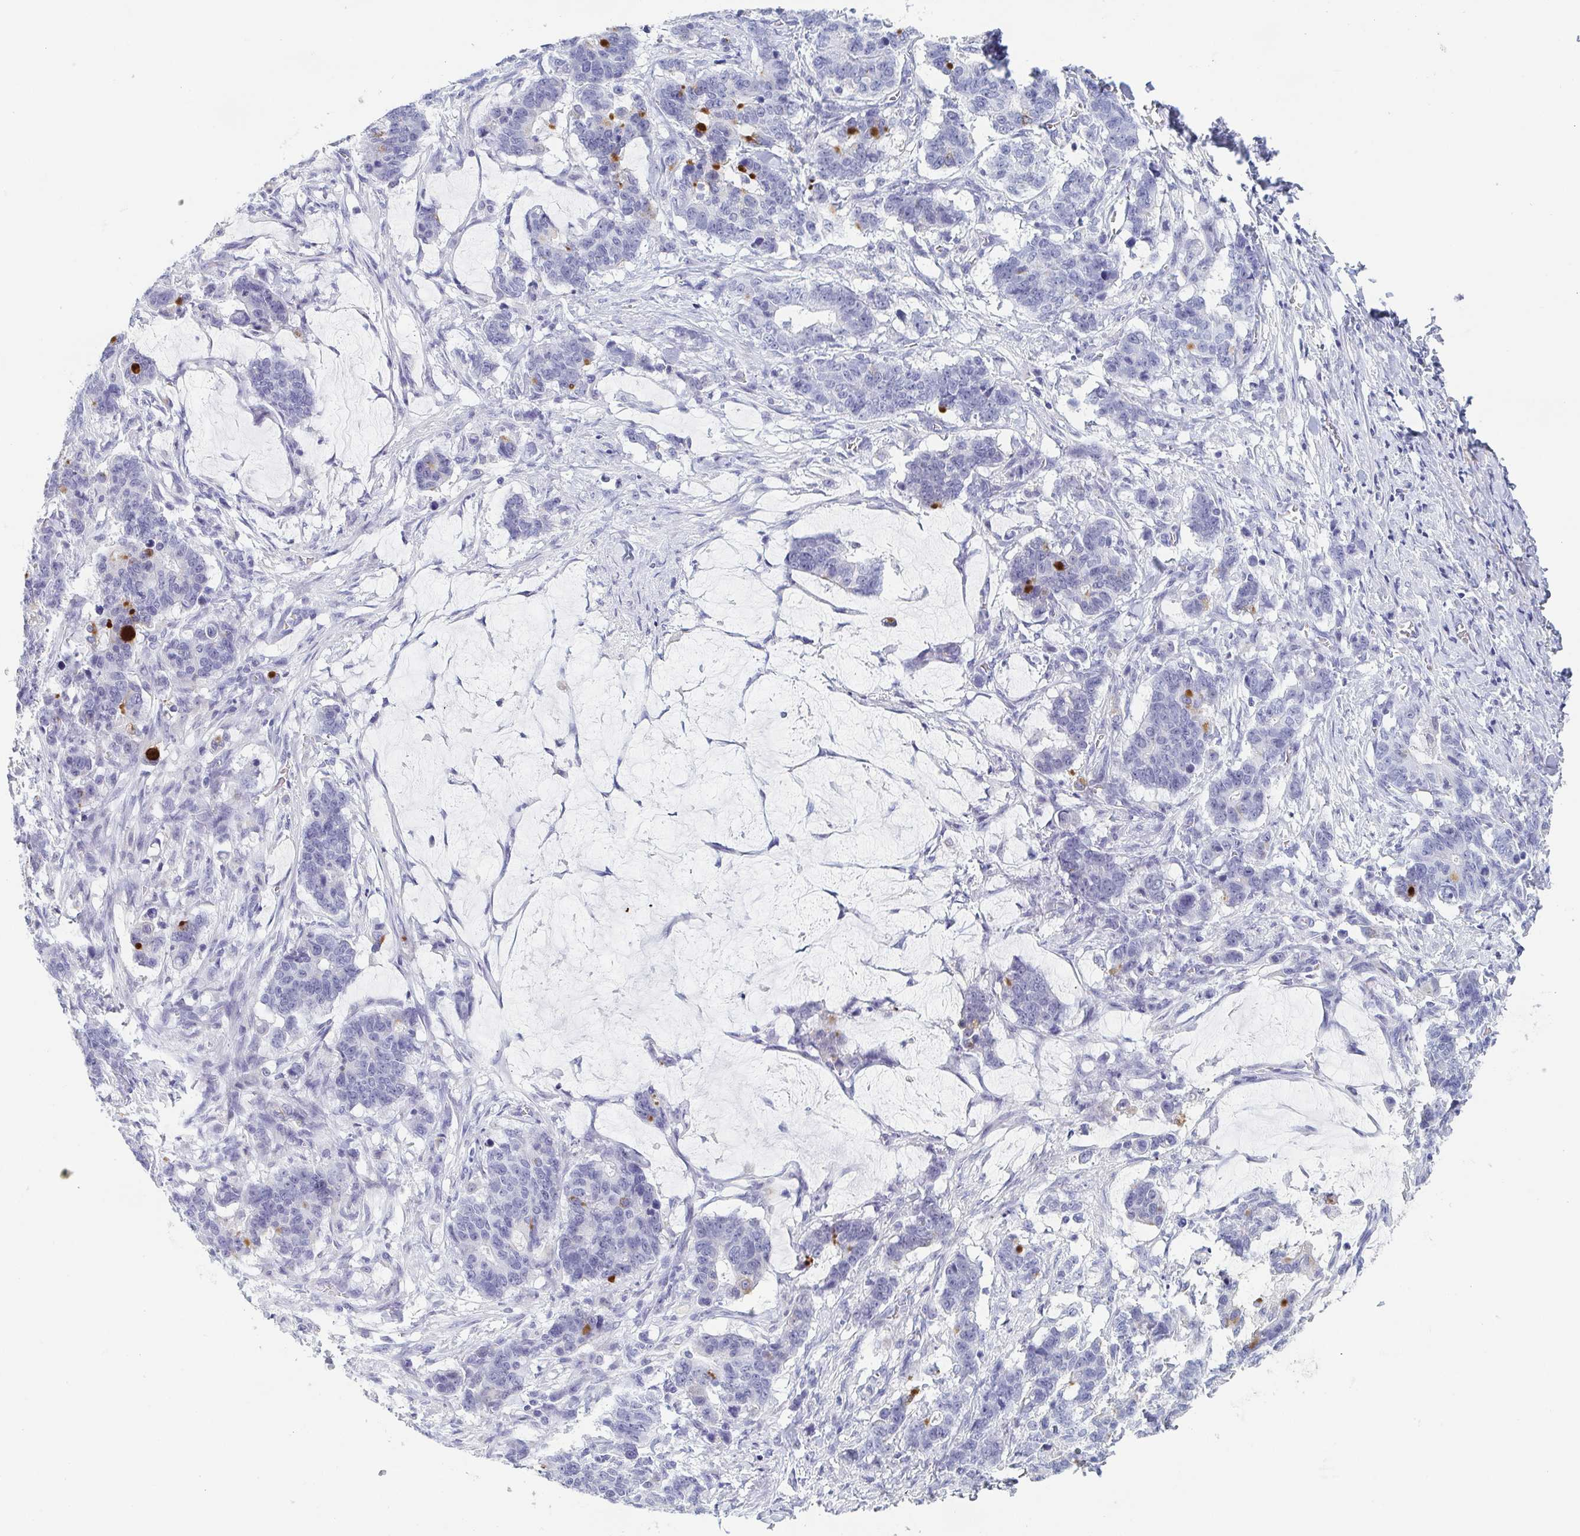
{"staining": {"intensity": "moderate", "quantity": "<25%", "location": "cytoplasmic/membranous"}, "tissue": "stomach cancer", "cell_type": "Tumor cells", "image_type": "cancer", "snomed": [{"axis": "morphology", "description": "Normal tissue, NOS"}, {"axis": "morphology", "description": "Adenocarcinoma, NOS"}, {"axis": "topography", "description": "Stomach"}], "caption": "Human stomach adenocarcinoma stained with a protein marker displays moderate staining in tumor cells.", "gene": "REG4", "patient": {"sex": "female", "age": 64}}